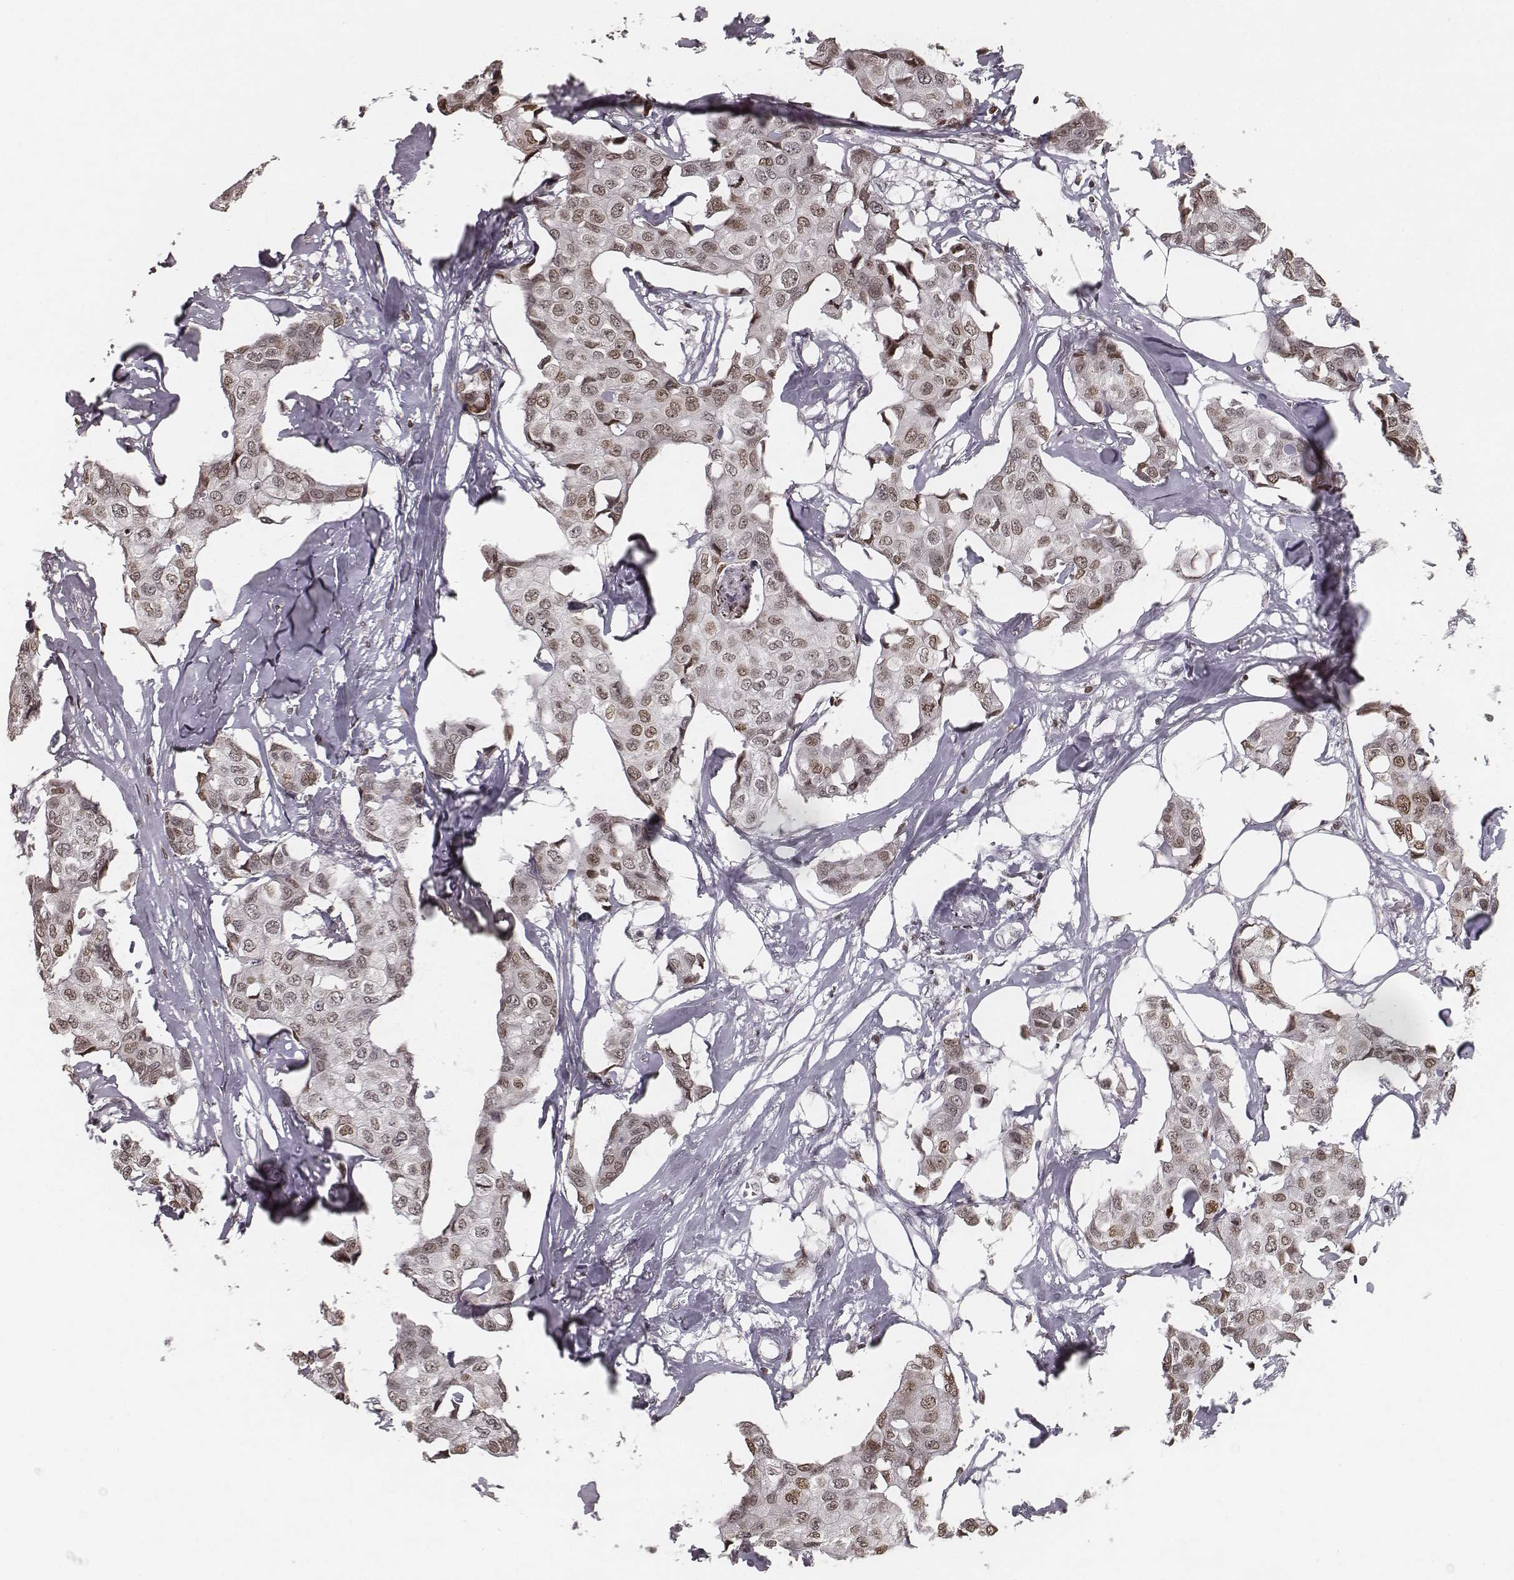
{"staining": {"intensity": "moderate", "quantity": "<25%", "location": "nuclear"}, "tissue": "breast cancer", "cell_type": "Tumor cells", "image_type": "cancer", "snomed": [{"axis": "morphology", "description": "Duct carcinoma"}, {"axis": "topography", "description": "Breast"}], "caption": "IHC image of human intraductal carcinoma (breast) stained for a protein (brown), which shows low levels of moderate nuclear staining in approximately <25% of tumor cells.", "gene": "HMGA2", "patient": {"sex": "female", "age": 80}}